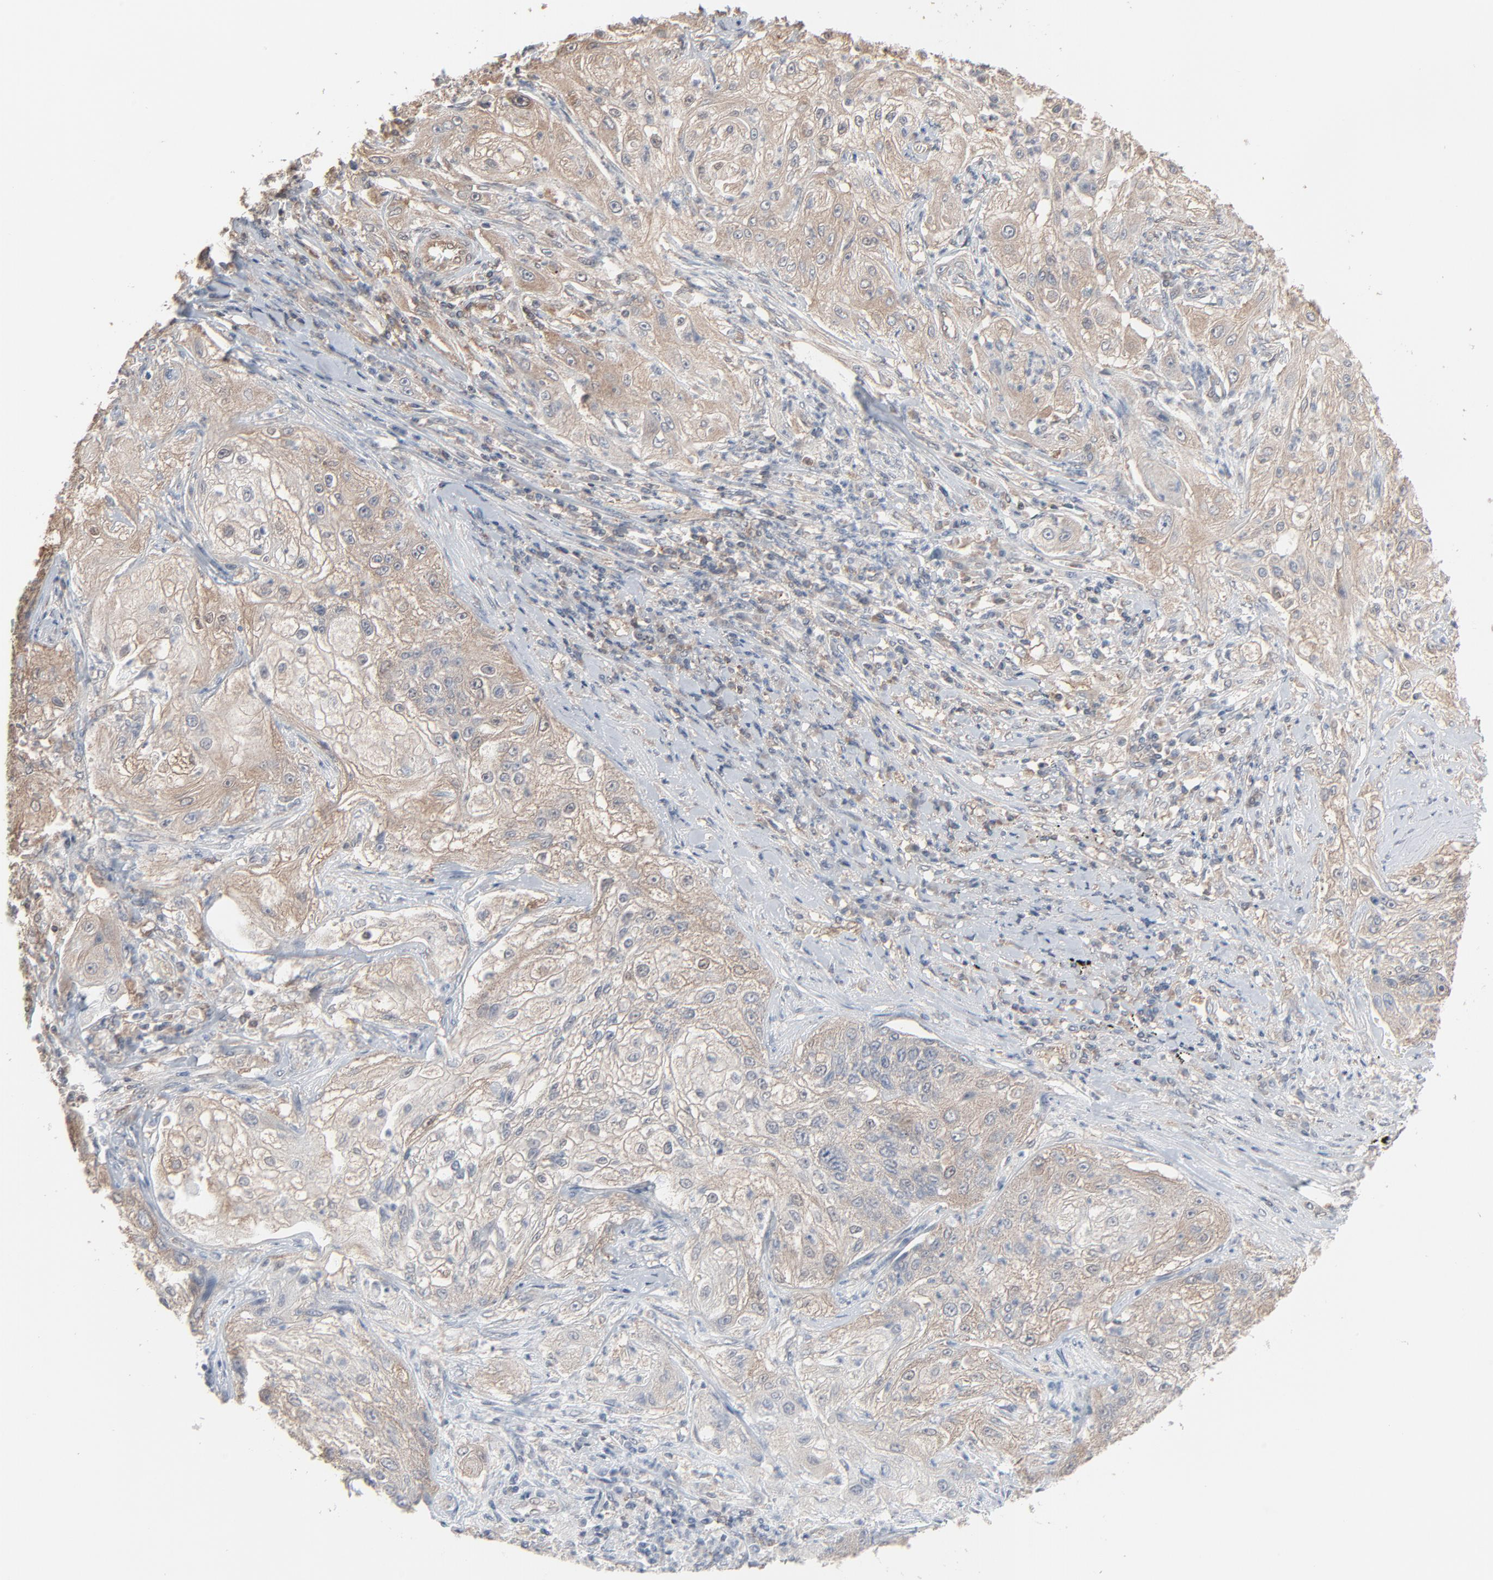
{"staining": {"intensity": "weak", "quantity": "25%-75%", "location": "cytoplasmic/membranous"}, "tissue": "lung cancer", "cell_type": "Tumor cells", "image_type": "cancer", "snomed": [{"axis": "morphology", "description": "Inflammation, NOS"}, {"axis": "morphology", "description": "Squamous cell carcinoma, NOS"}, {"axis": "topography", "description": "Lymph node"}, {"axis": "topography", "description": "Soft tissue"}, {"axis": "topography", "description": "Lung"}], "caption": "High-power microscopy captured an immunohistochemistry (IHC) micrograph of lung cancer, revealing weak cytoplasmic/membranous expression in about 25%-75% of tumor cells.", "gene": "CCT5", "patient": {"sex": "male", "age": 66}}